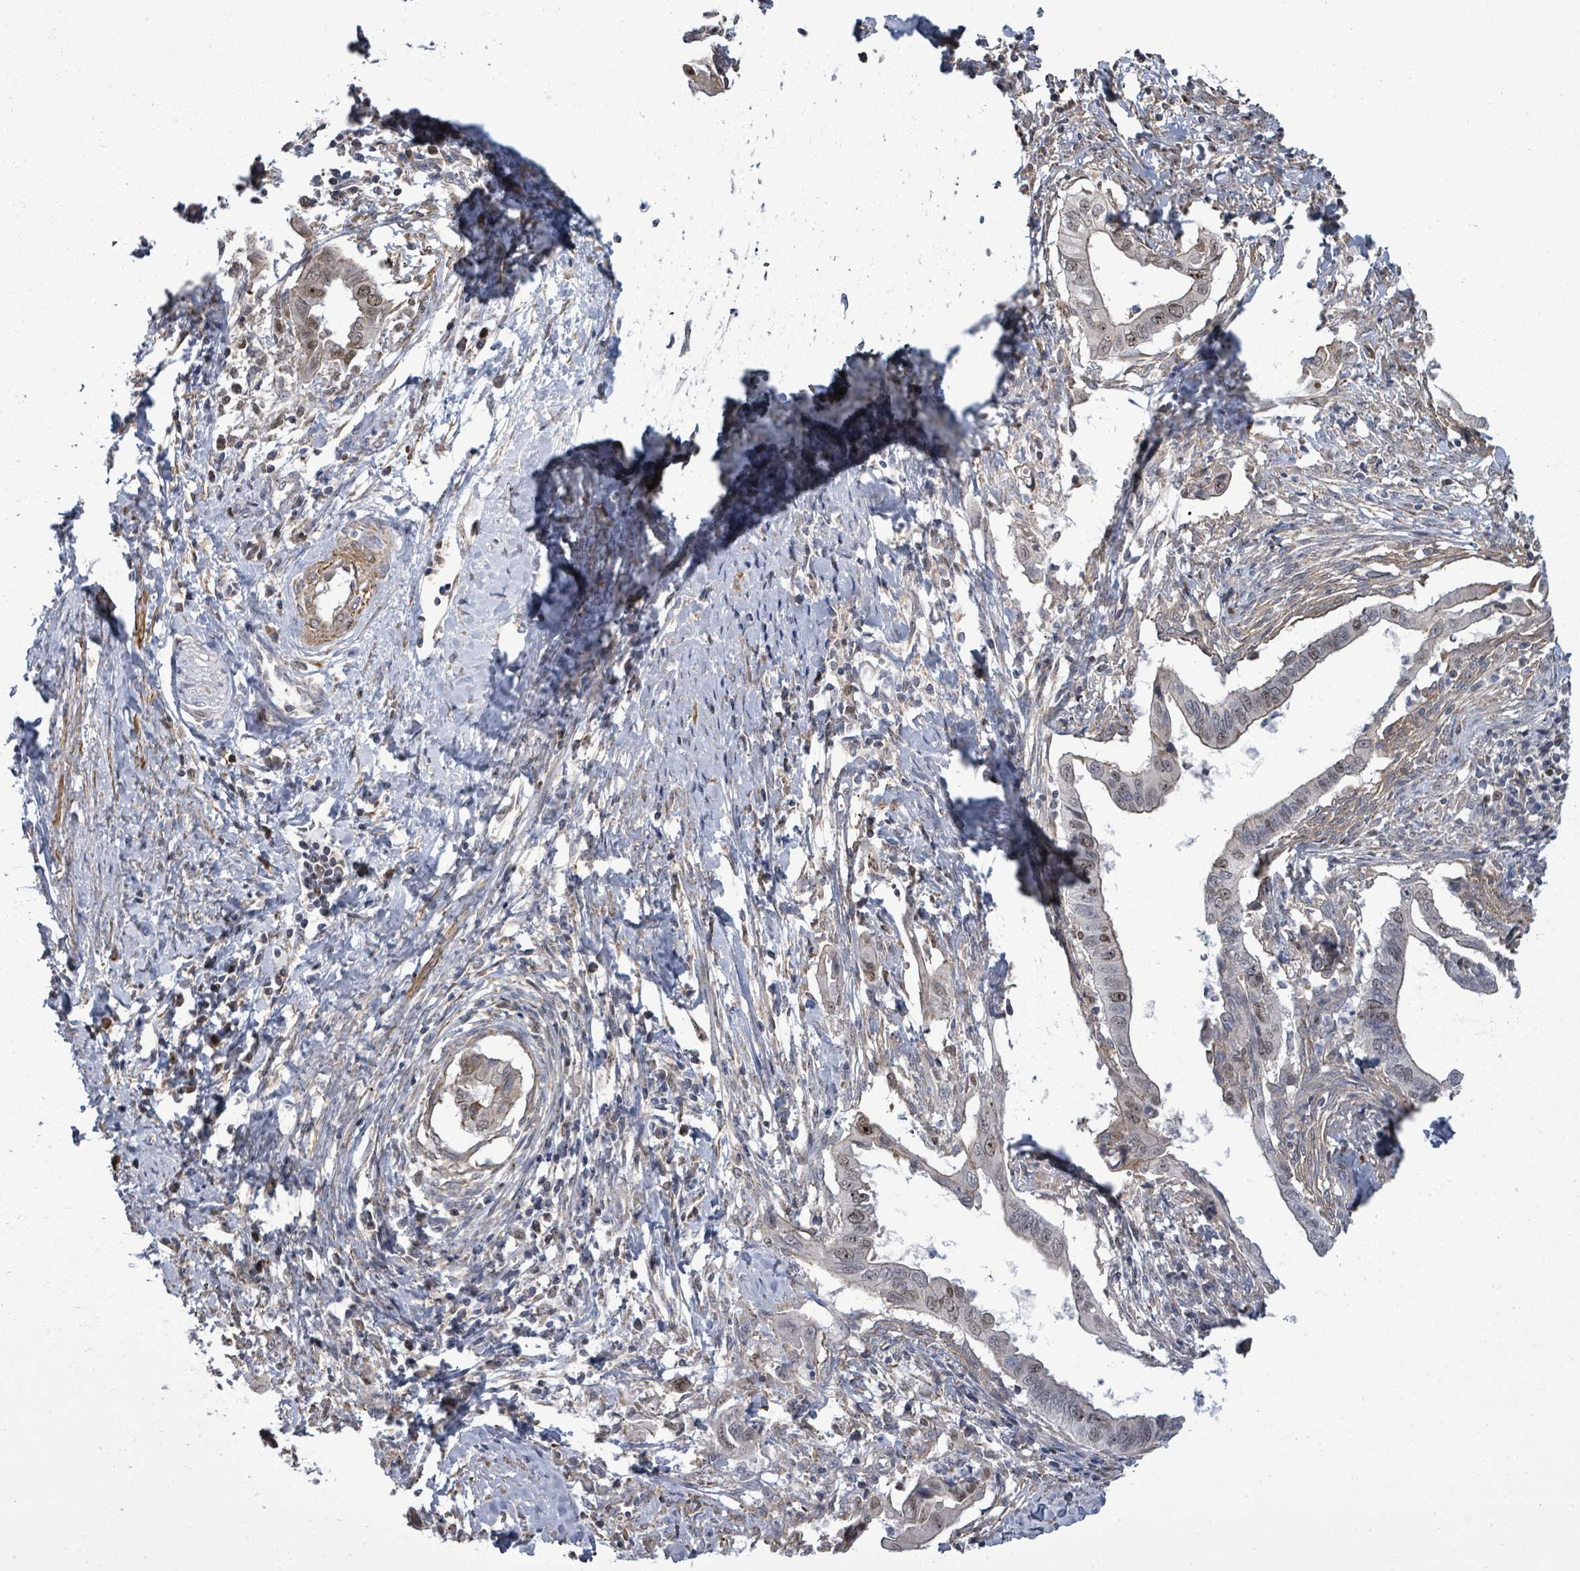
{"staining": {"intensity": "strong", "quantity": "<25%", "location": "nuclear"}, "tissue": "cervical cancer", "cell_type": "Tumor cells", "image_type": "cancer", "snomed": [{"axis": "morphology", "description": "Adenocarcinoma, NOS"}, {"axis": "topography", "description": "Cervix"}], "caption": "This photomicrograph reveals immunohistochemistry (IHC) staining of human cervical cancer (adenocarcinoma), with medium strong nuclear staining in approximately <25% of tumor cells.", "gene": "PAPSS1", "patient": {"sex": "female", "age": 42}}